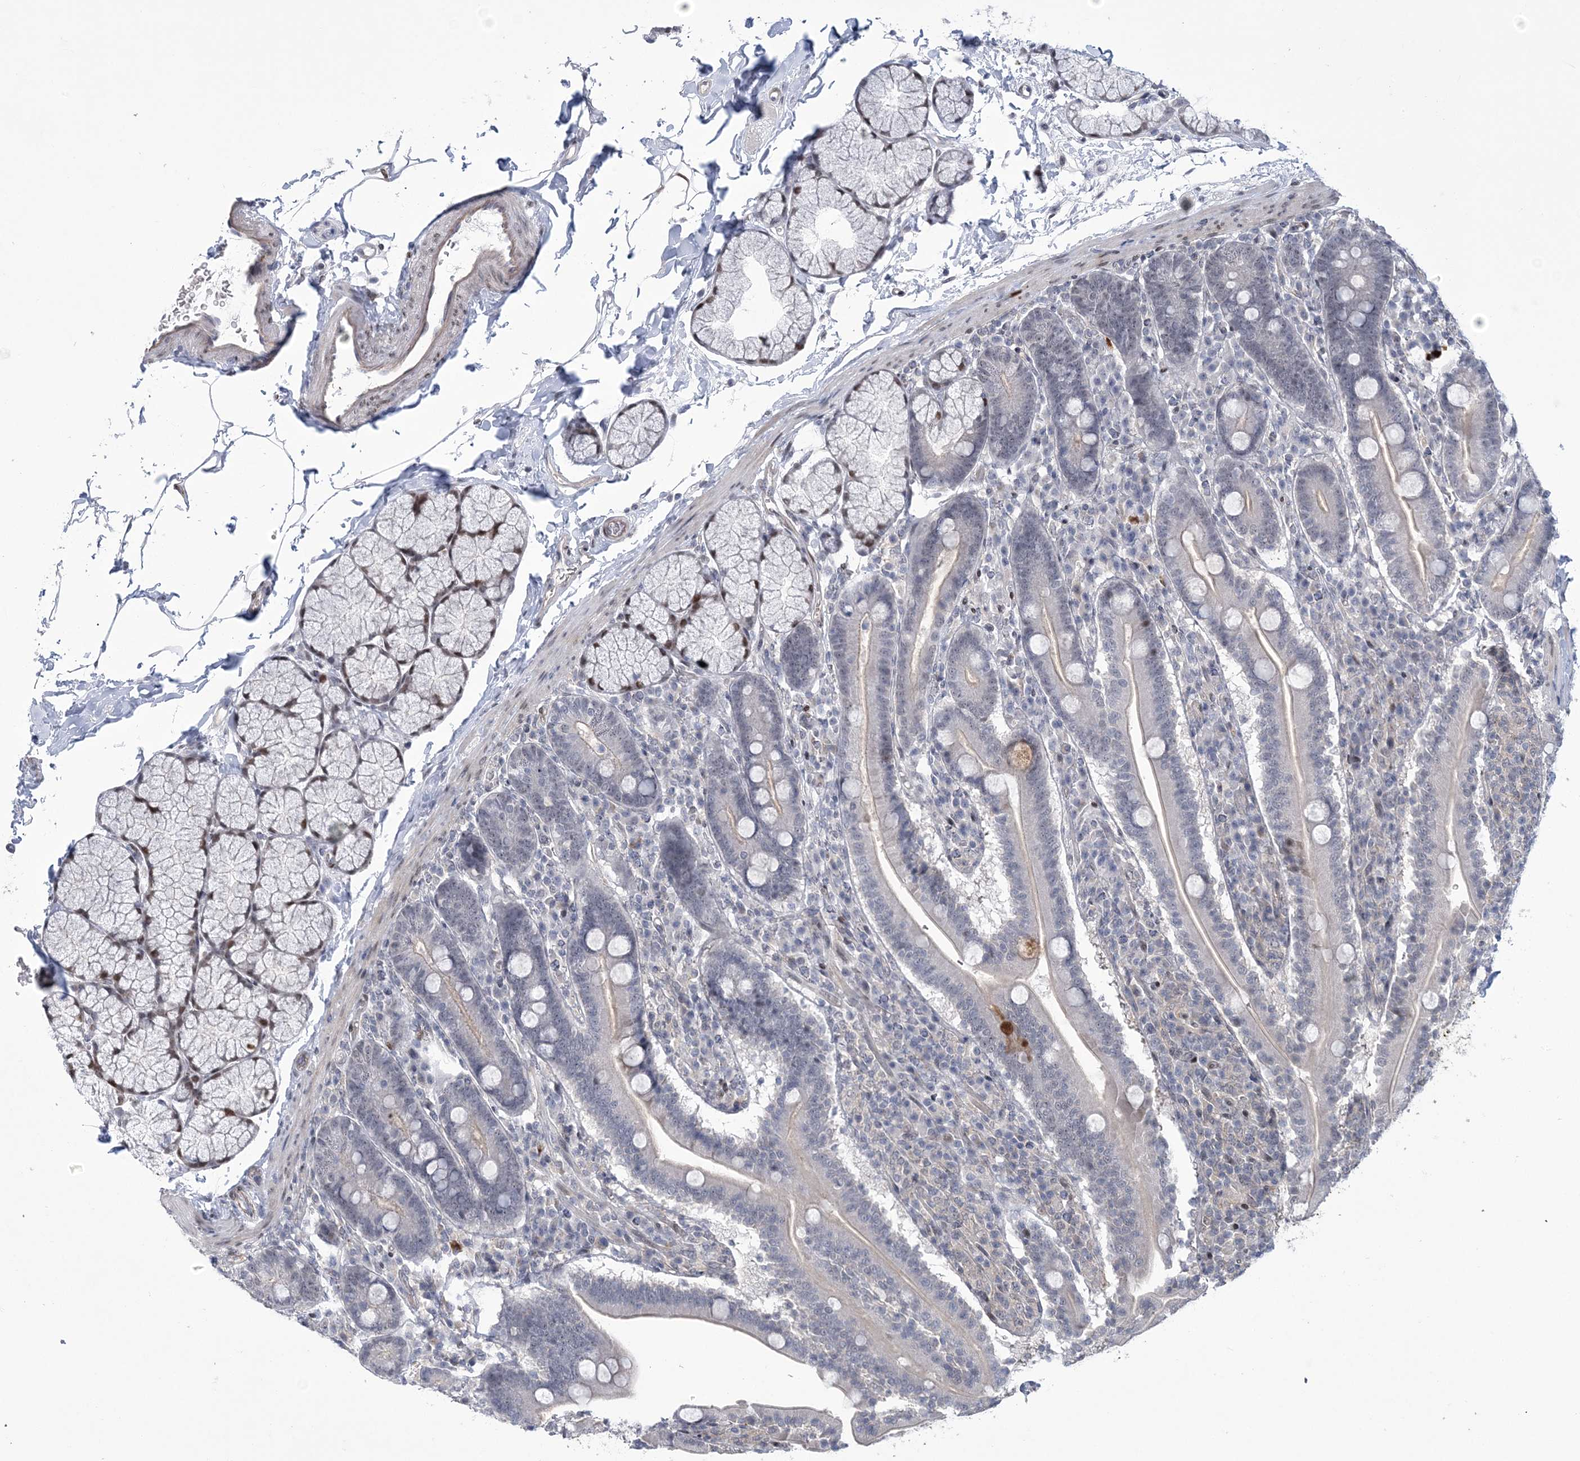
{"staining": {"intensity": "weak", "quantity": "<25%", "location": "cytoplasmic/membranous"}, "tissue": "duodenum", "cell_type": "Glandular cells", "image_type": "normal", "snomed": [{"axis": "morphology", "description": "Normal tissue, NOS"}, {"axis": "topography", "description": "Duodenum"}], "caption": "High magnification brightfield microscopy of benign duodenum stained with DAB (brown) and counterstained with hematoxylin (blue): glandular cells show no significant expression.", "gene": "HOMEZ", "patient": {"sex": "male", "age": 35}}